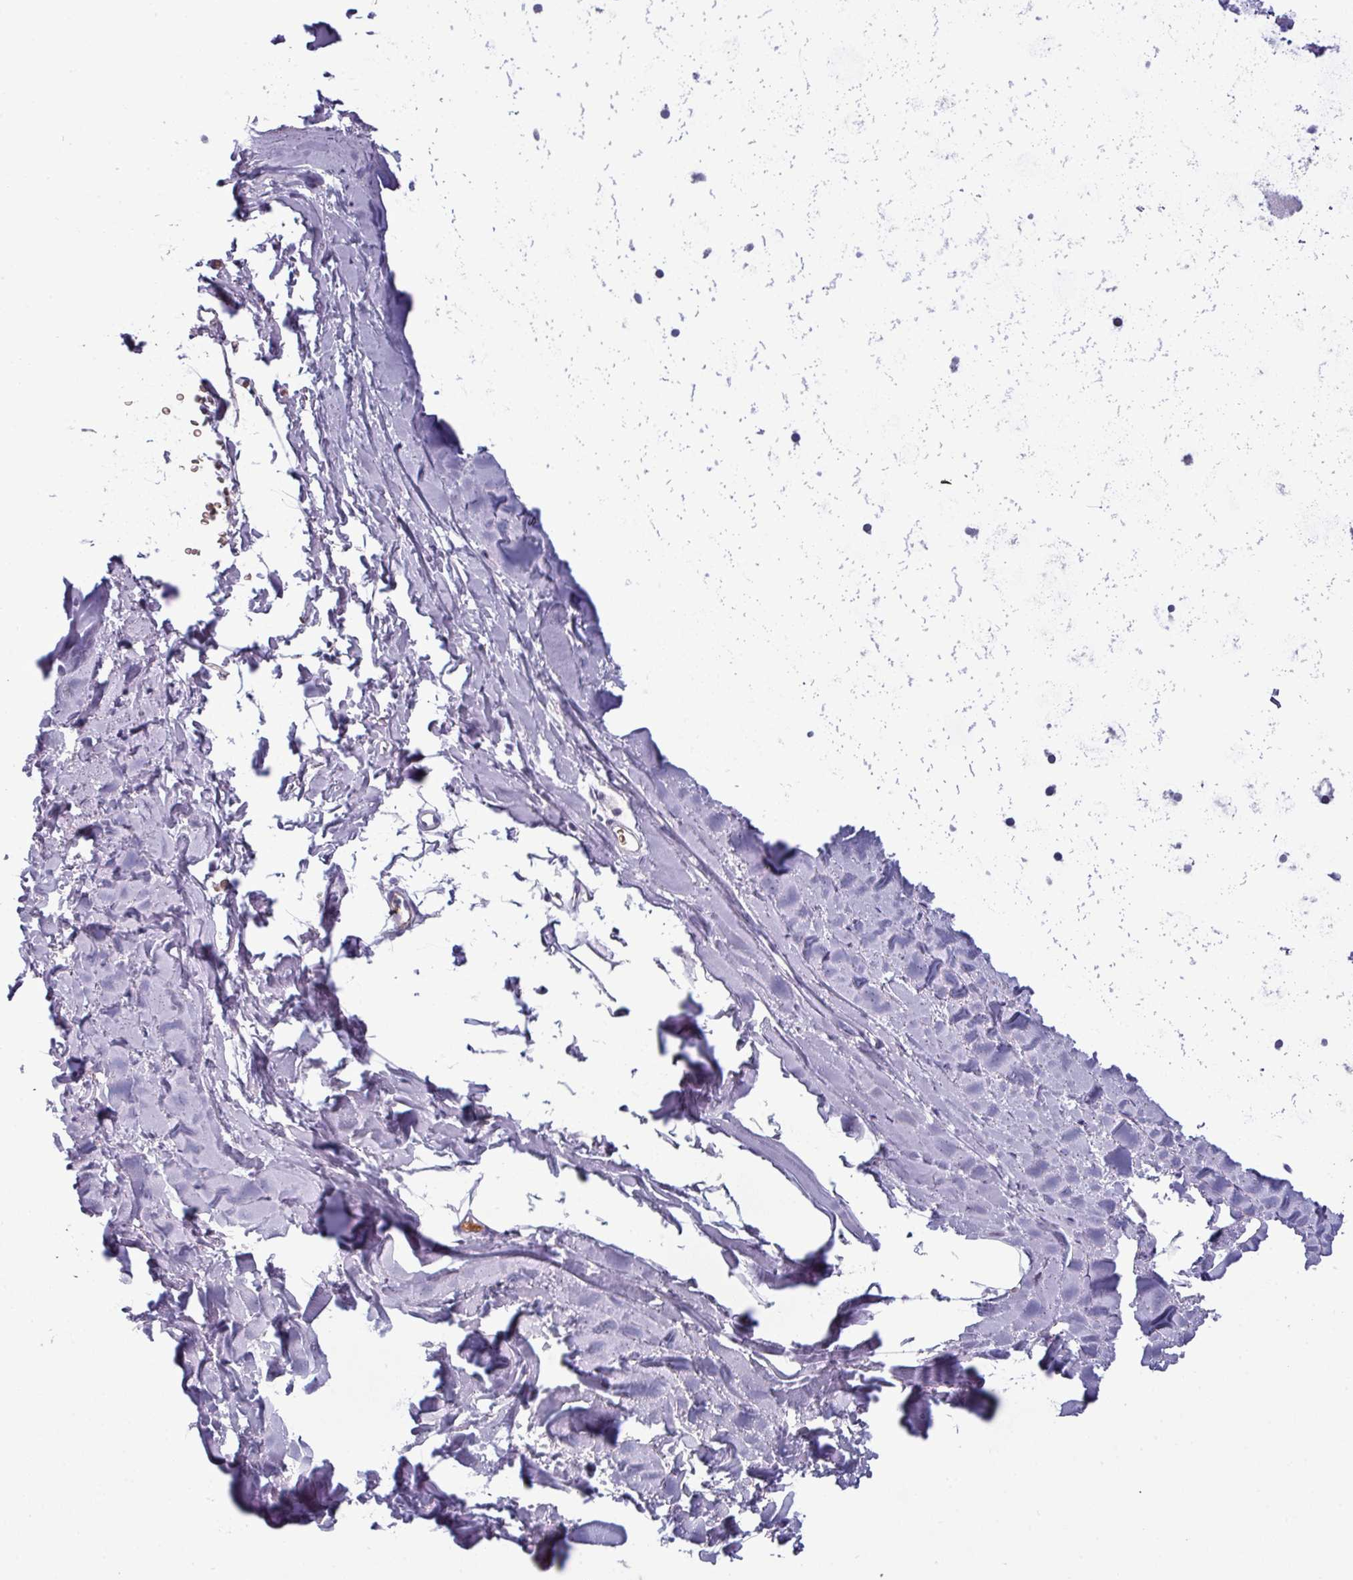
{"staining": {"intensity": "negative", "quantity": "none", "location": "none"}, "tissue": "soft tissue", "cell_type": "Fibroblasts", "image_type": "normal", "snomed": [{"axis": "morphology", "description": "Normal tissue, NOS"}, {"axis": "topography", "description": "Cartilage tissue"}, {"axis": "topography", "description": "Bronchus"}], "caption": "The micrograph reveals no significant expression in fibroblasts of soft tissue.", "gene": "AREL1", "patient": {"sex": "female", "age": 72}}